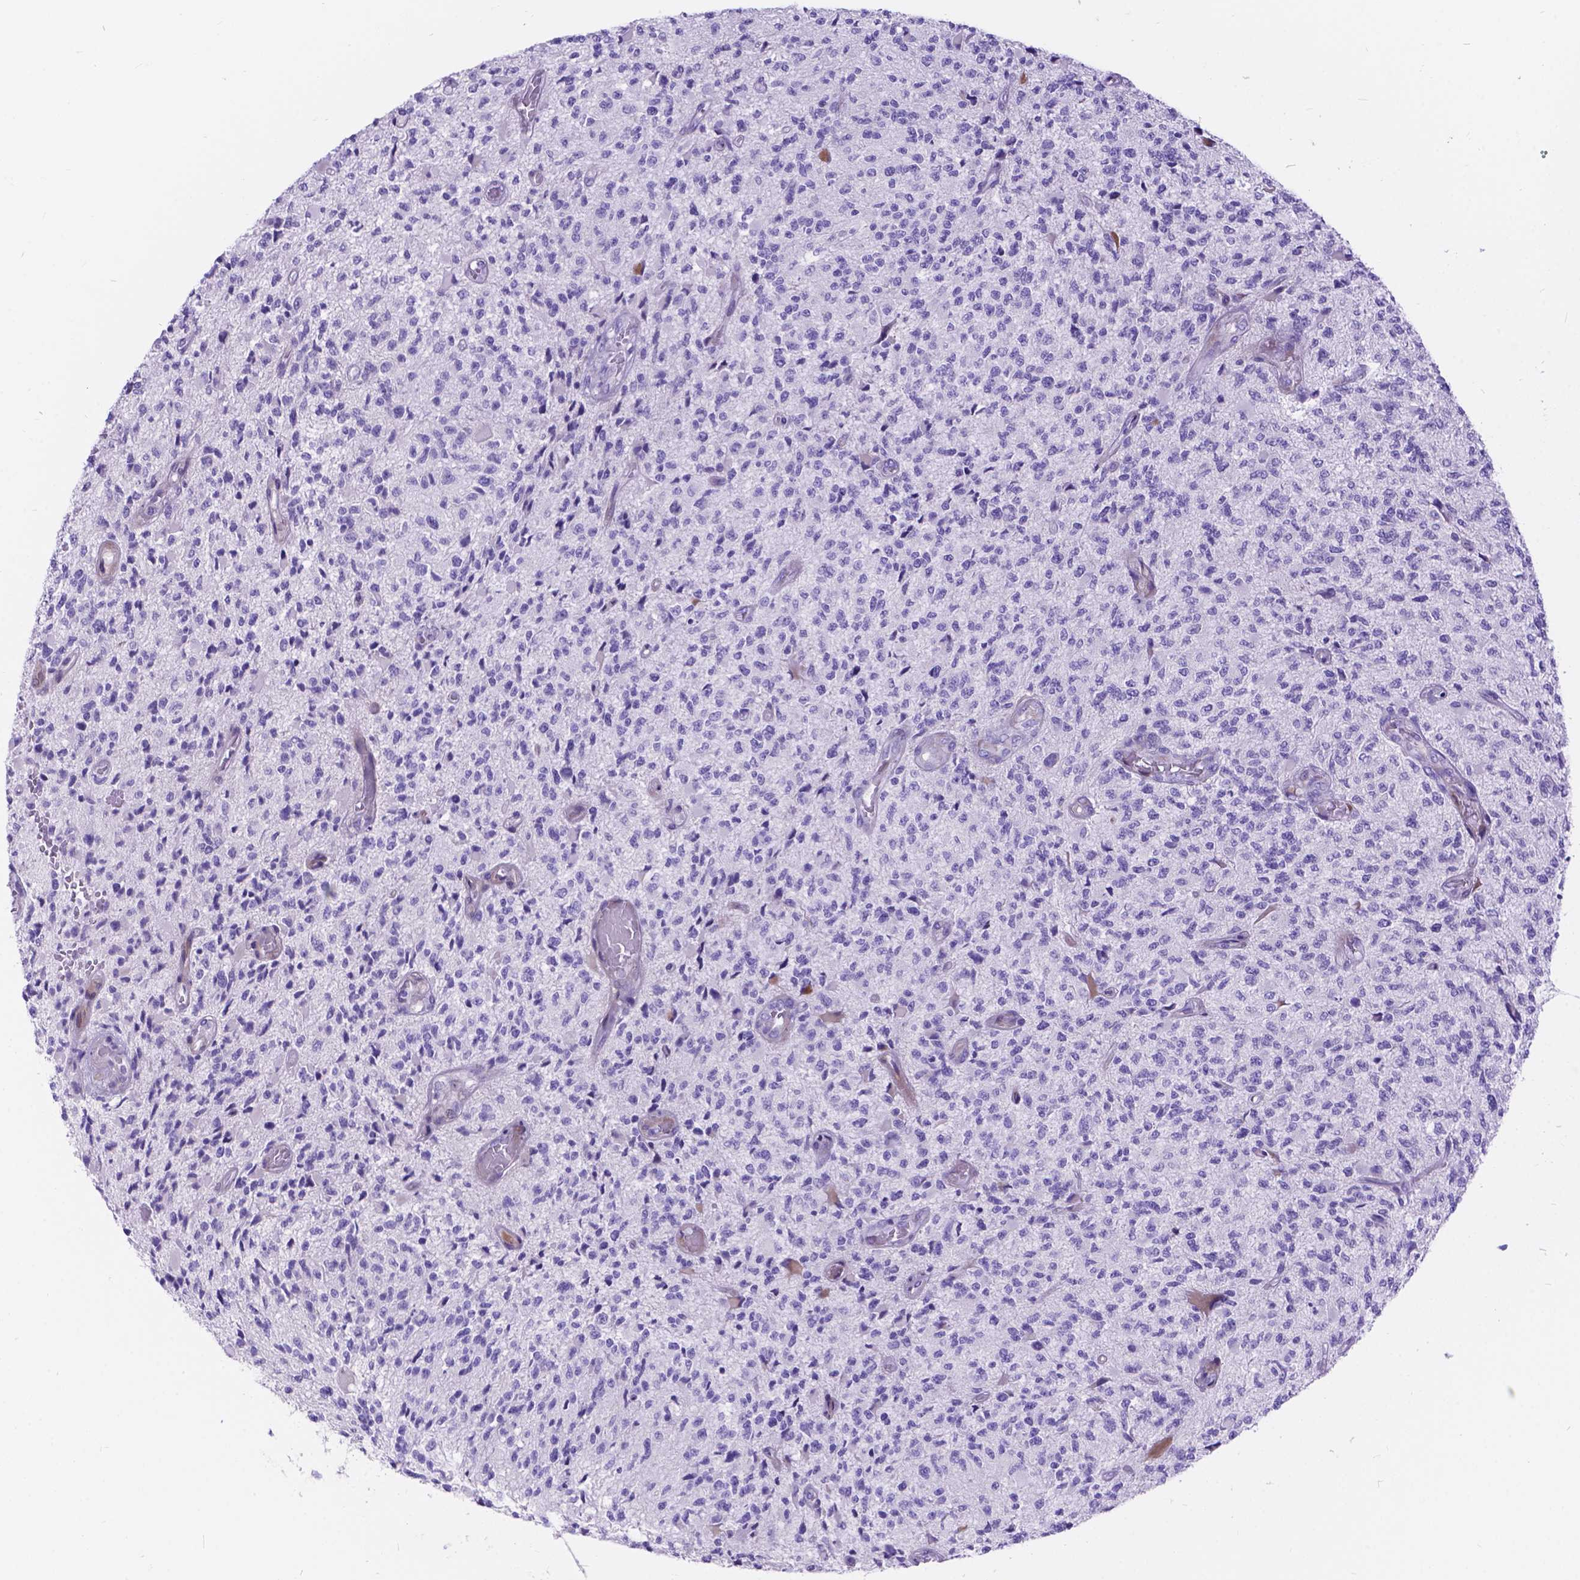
{"staining": {"intensity": "negative", "quantity": "none", "location": "none"}, "tissue": "glioma", "cell_type": "Tumor cells", "image_type": "cancer", "snomed": [{"axis": "morphology", "description": "Glioma, malignant, High grade"}, {"axis": "topography", "description": "Brain"}], "caption": "A high-resolution photomicrograph shows immunohistochemistry (IHC) staining of glioma, which shows no significant expression in tumor cells.", "gene": "KLHL10", "patient": {"sex": "female", "age": 63}}